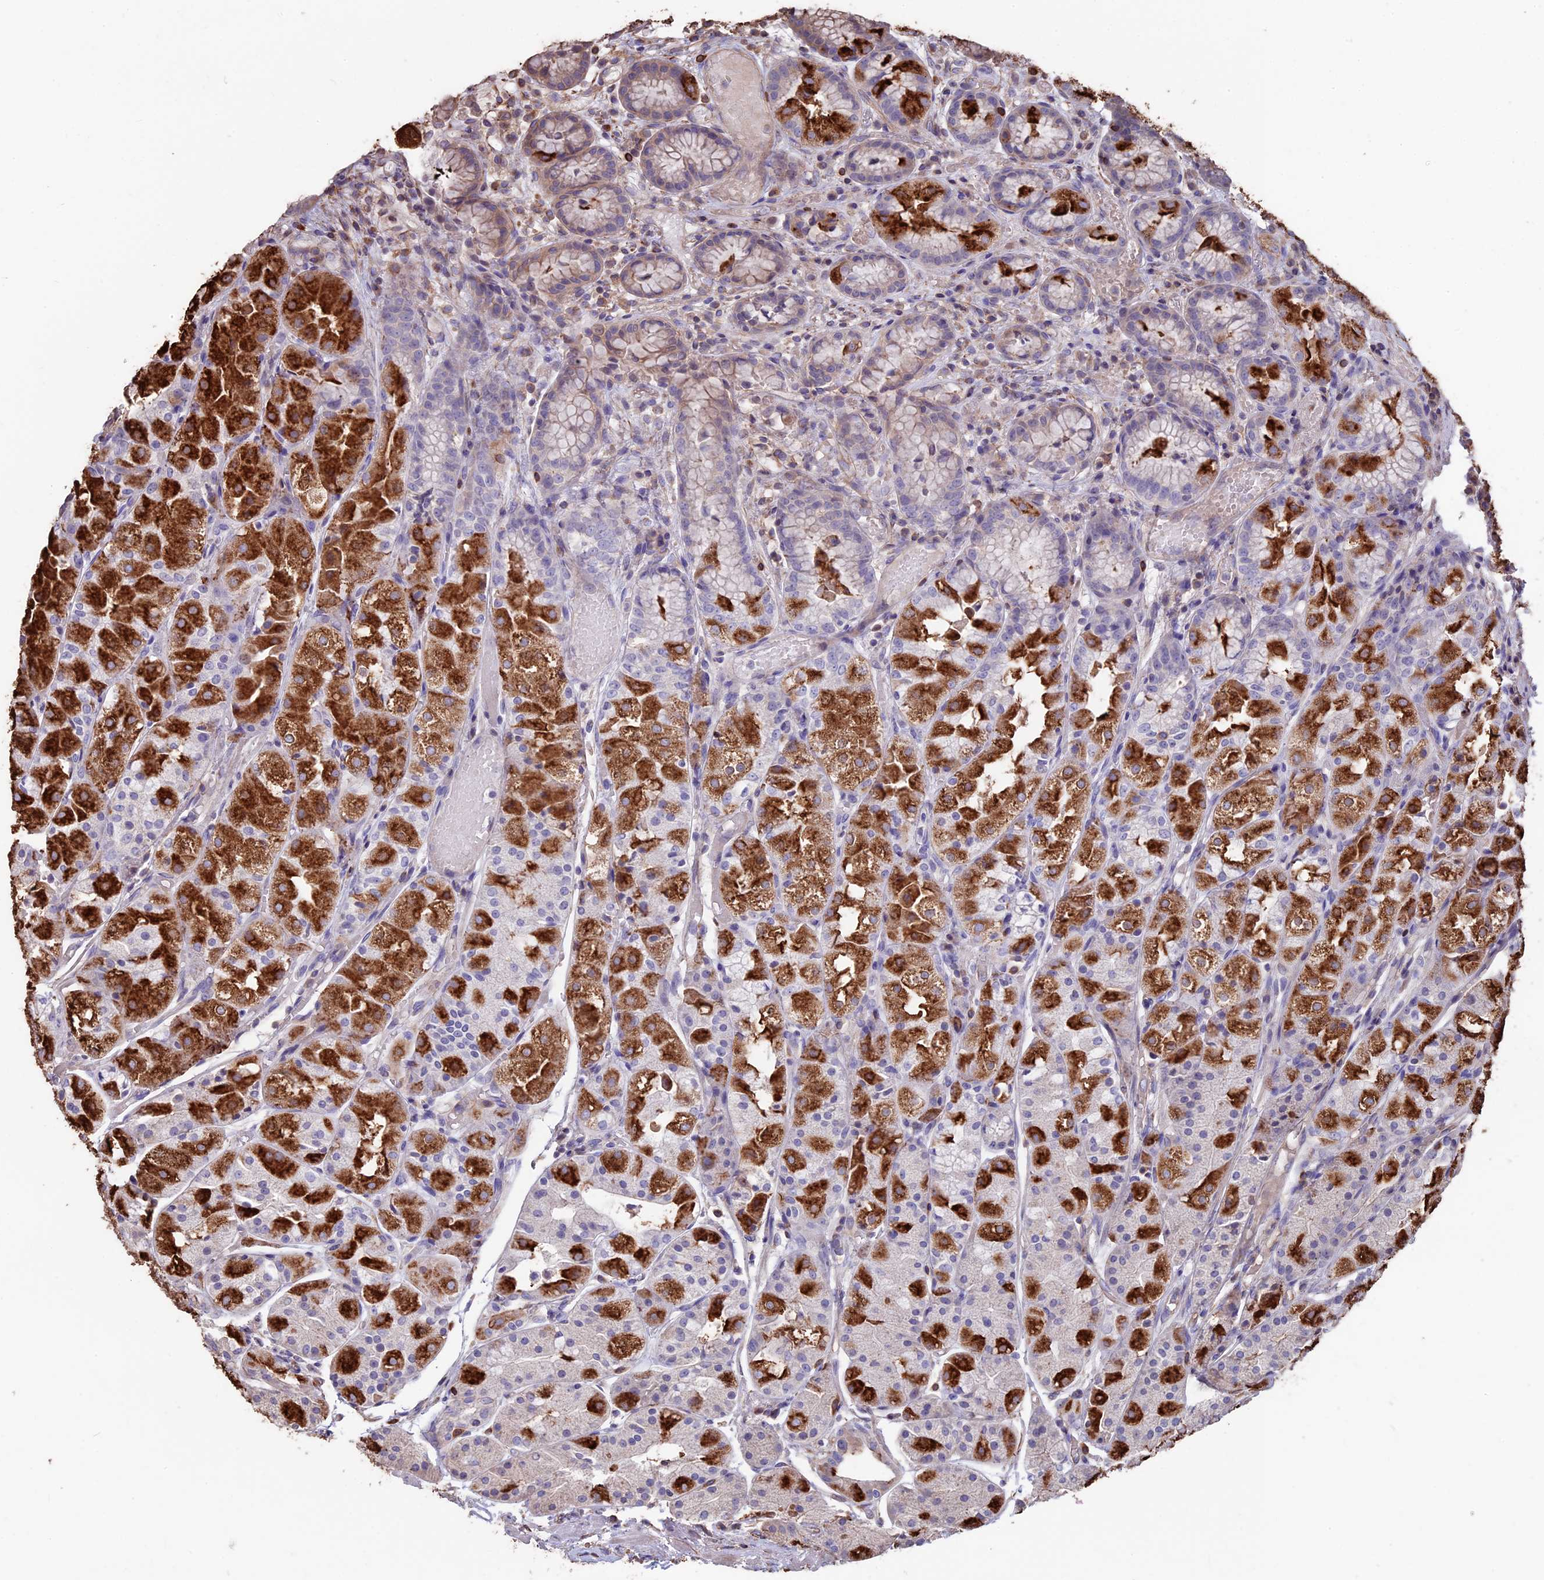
{"staining": {"intensity": "strong", "quantity": "25%-75%", "location": "cytoplasmic/membranous"}, "tissue": "stomach", "cell_type": "Glandular cells", "image_type": "normal", "snomed": [{"axis": "morphology", "description": "Normal tissue, NOS"}, {"axis": "topography", "description": "Stomach, upper"}], "caption": "A brown stain shows strong cytoplasmic/membranous staining of a protein in glandular cells of normal stomach. The staining was performed using DAB (3,3'-diaminobenzidine) to visualize the protein expression in brown, while the nuclei were stained in blue with hematoxylin (Magnification: 20x).", "gene": "SEH1L", "patient": {"sex": "male", "age": 72}}